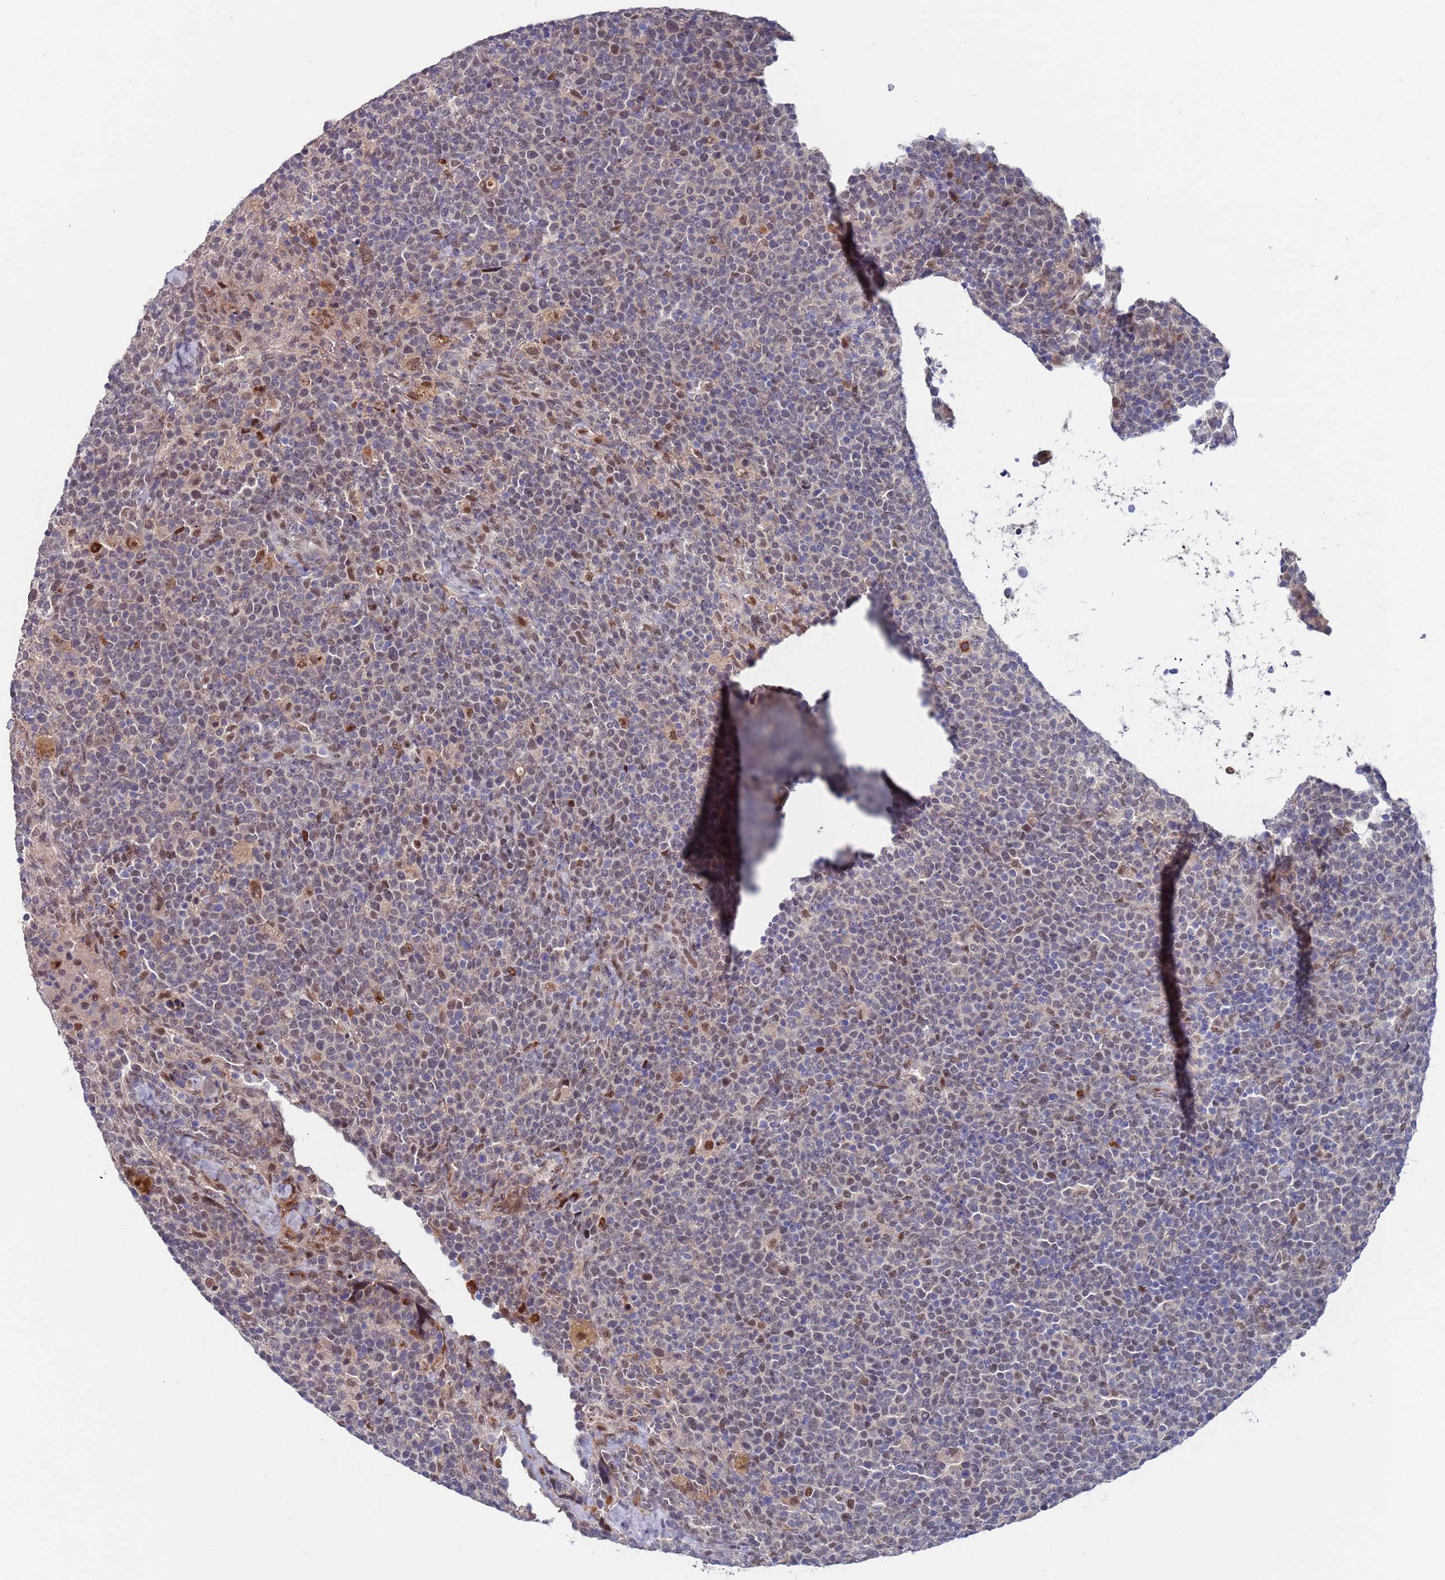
{"staining": {"intensity": "weak", "quantity": "<25%", "location": "cytoplasmic/membranous,nuclear"}, "tissue": "lymphoma", "cell_type": "Tumor cells", "image_type": "cancer", "snomed": [{"axis": "morphology", "description": "Malignant lymphoma, non-Hodgkin's type, High grade"}, {"axis": "topography", "description": "Lymph node"}], "caption": "Immunohistochemistry micrograph of neoplastic tissue: human high-grade malignant lymphoma, non-Hodgkin's type stained with DAB (3,3'-diaminobenzidine) displays no significant protein positivity in tumor cells. (Stains: DAB immunohistochemistry (IHC) with hematoxylin counter stain, Microscopy: brightfield microscopy at high magnification).", "gene": "FBXO27", "patient": {"sex": "male", "age": 61}}